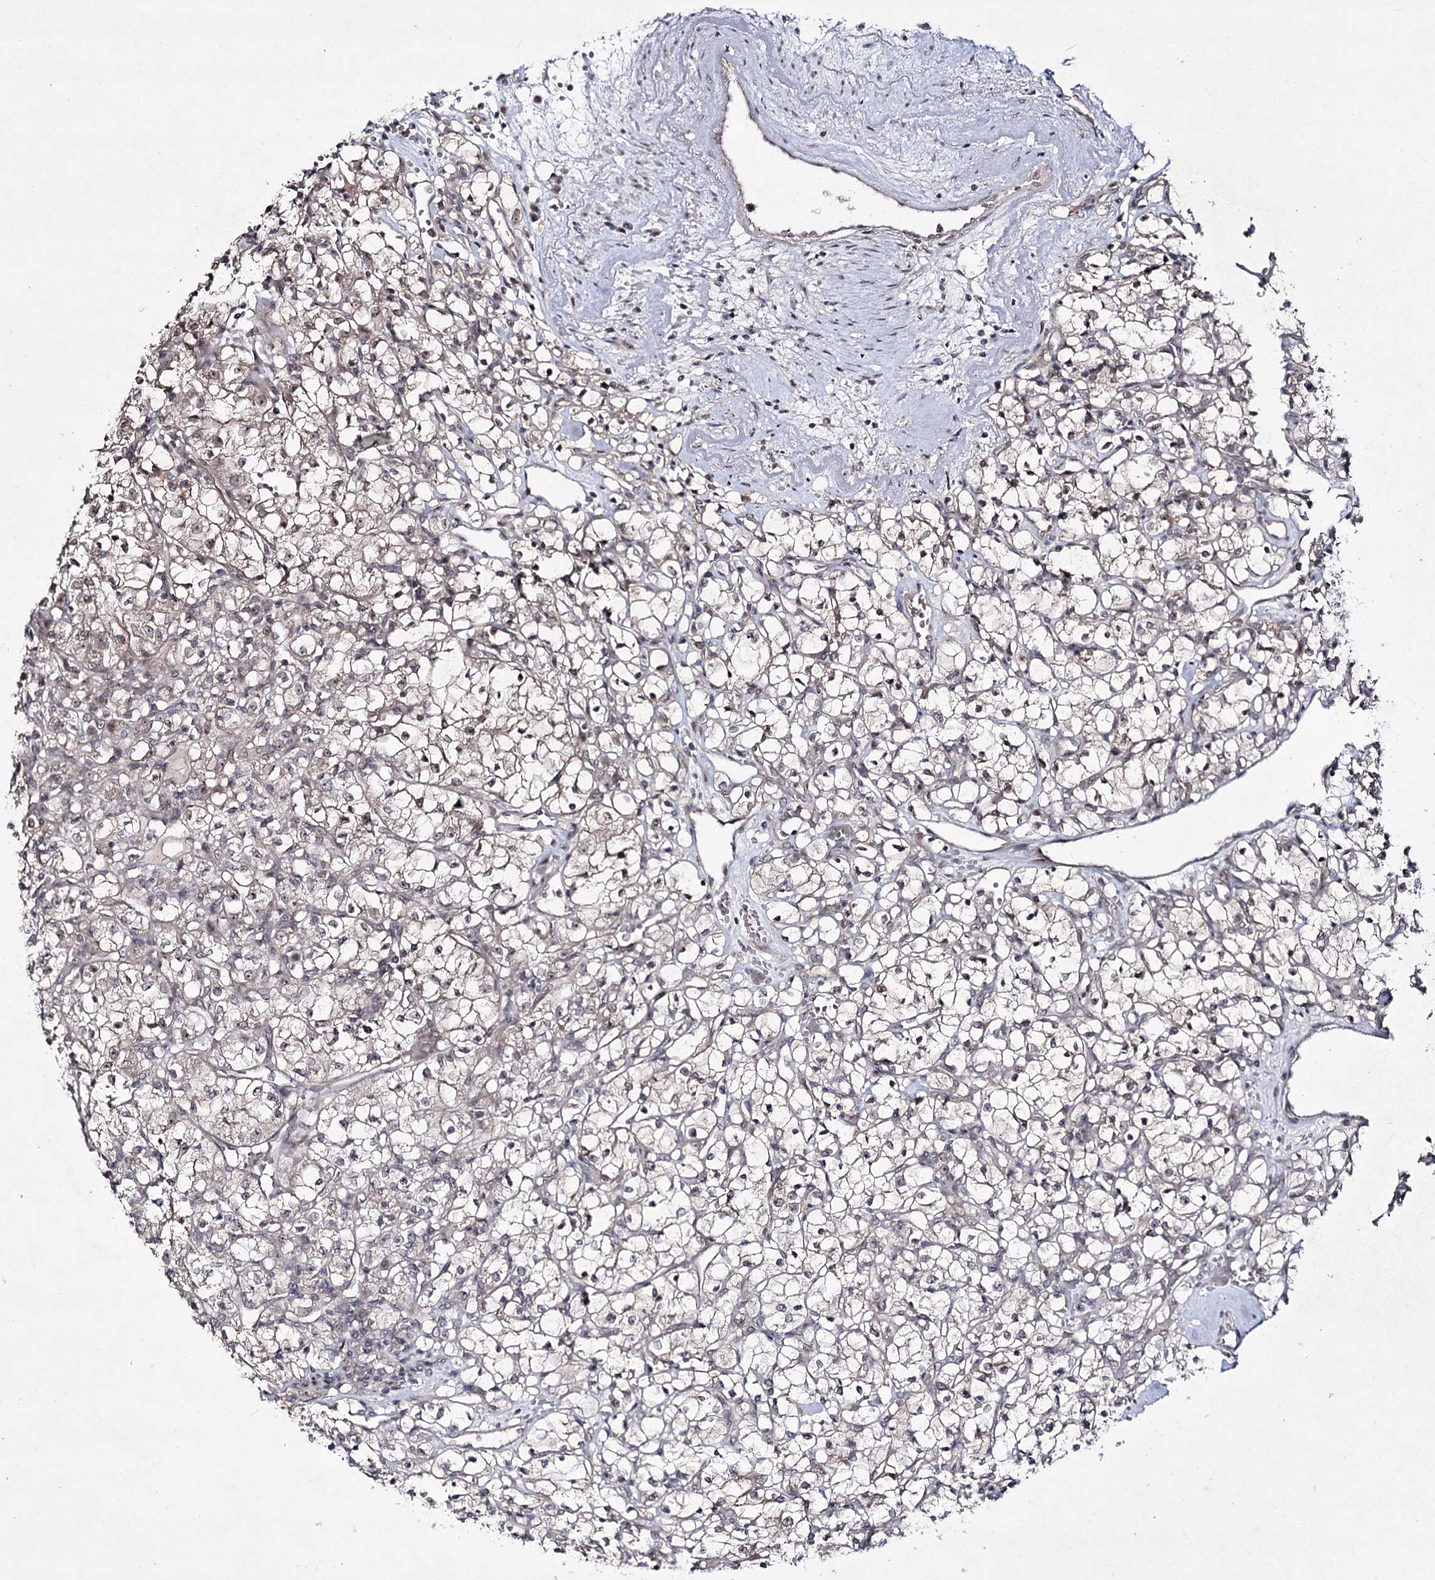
{"staining": {"intensity": "weak", "quantity": "25%-75%", "location": "cytoplasmic/membranous"}, "tissue": "renal cancer", "cell_type": "Tumor cells", "image_type": "cancer", "snomed": [{"axis": "morphology", "description": "Adenocarcinoma, NOS"}, {"axis": "topography", "description": "Kidney"}], "caption": "Human renal adenocarcinoma stained with a brown dye reveals weak cytoplasmic/membranous positive staining in approximately 25%-75% of tumor cells.", "gene": "HOXC11", "patient": {"sex": "female", "age": 59}}